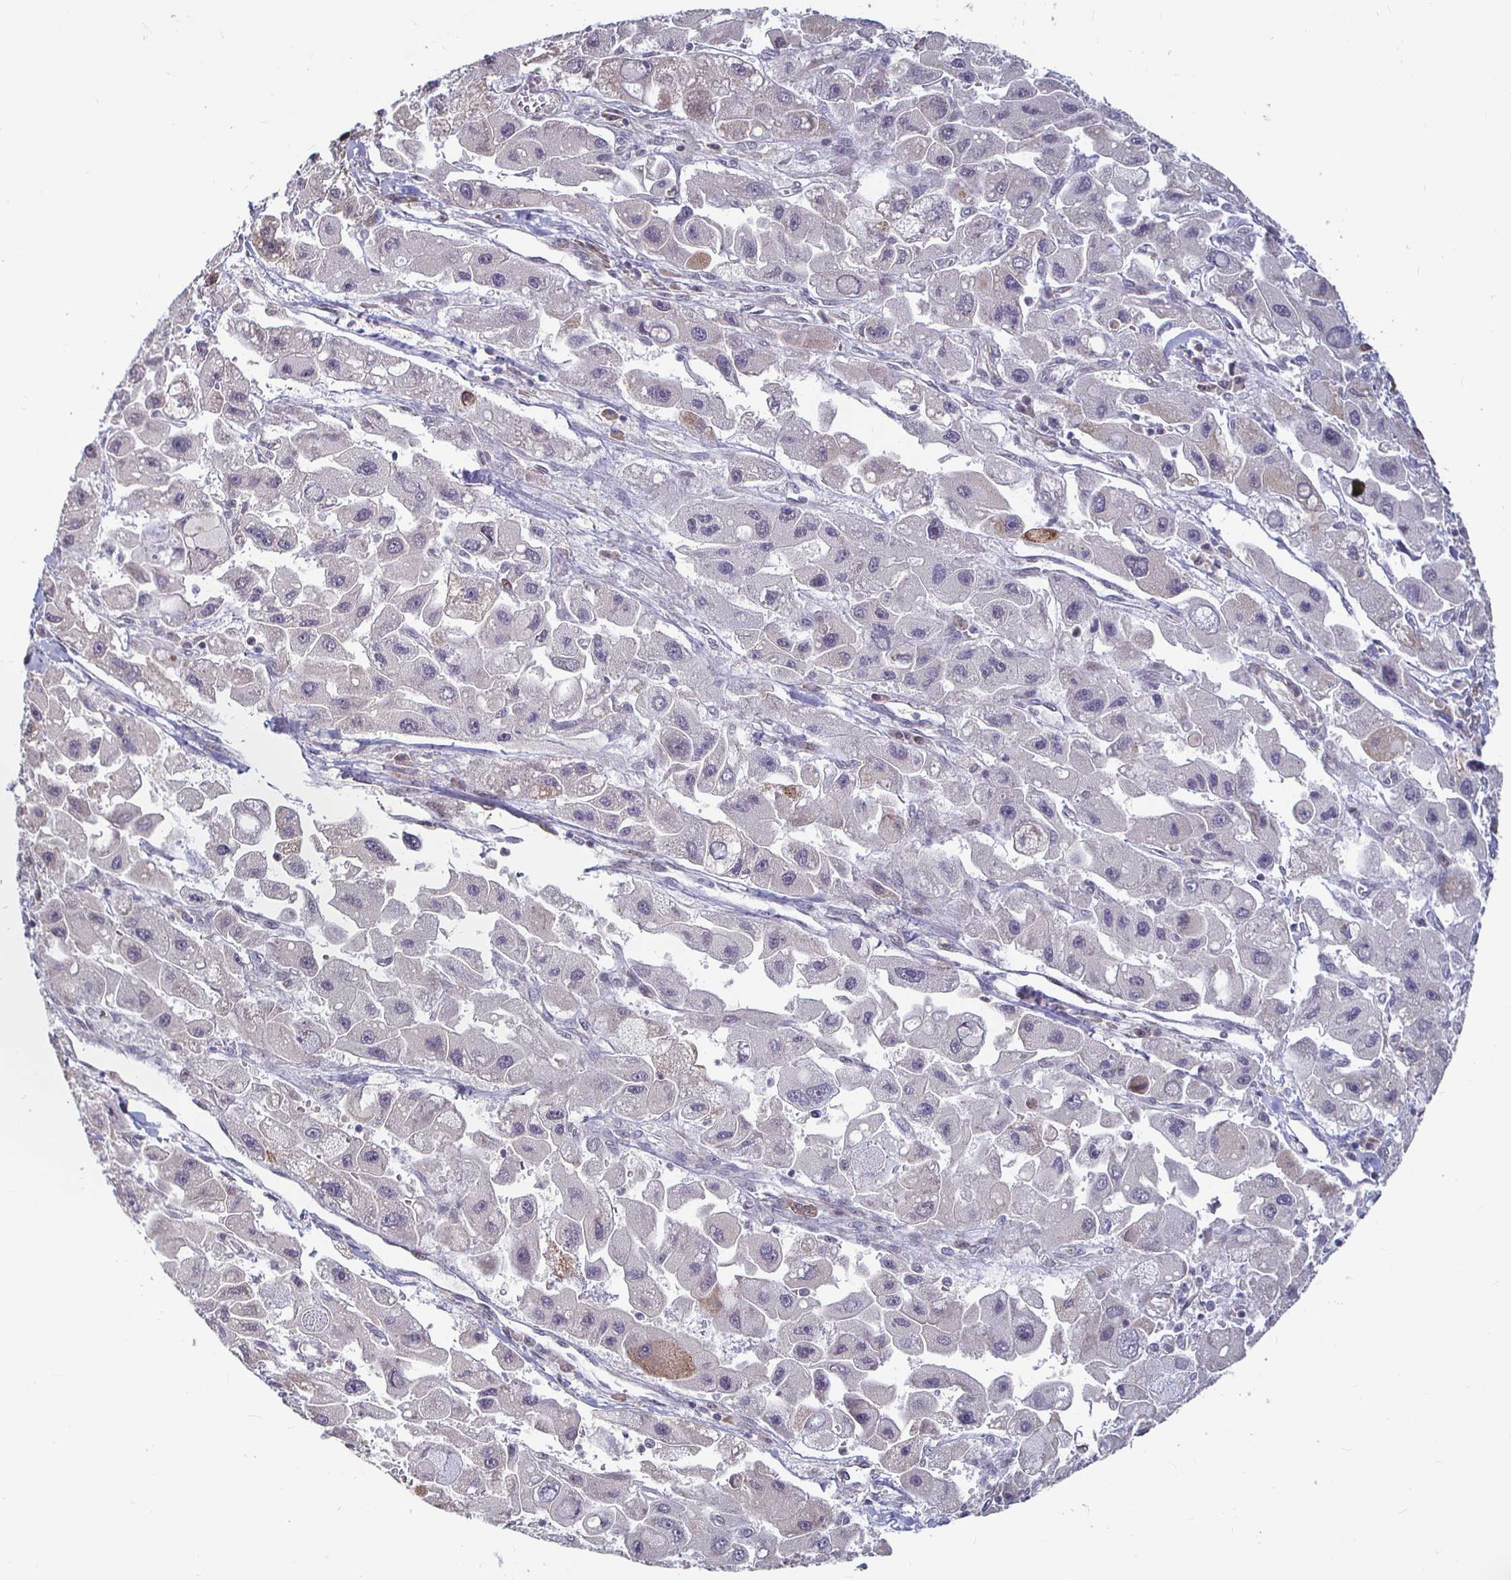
{"staining": {"intensity": "moderate", "quantity": "<25%", "location": "cytoplasmic/membranous"}, "tissue": "liver cancer", "cell_type": "Tumor cells", "image_type": "cancer", "snomed": [{"axis": "morphology", "description": "Carcinoma, Hepatocellular, NOS"}, {"axis": "topography", "description": "Liver"}], "caption": "Protein staining of liver cancer (hepatocellular carcinoma) tissue demonstrates moderate cytoplasmic/membranous staining in approximately <25% of tumor cells.", "gene": "CAPN11", "patient": {"sex": "male", "age": 24}}